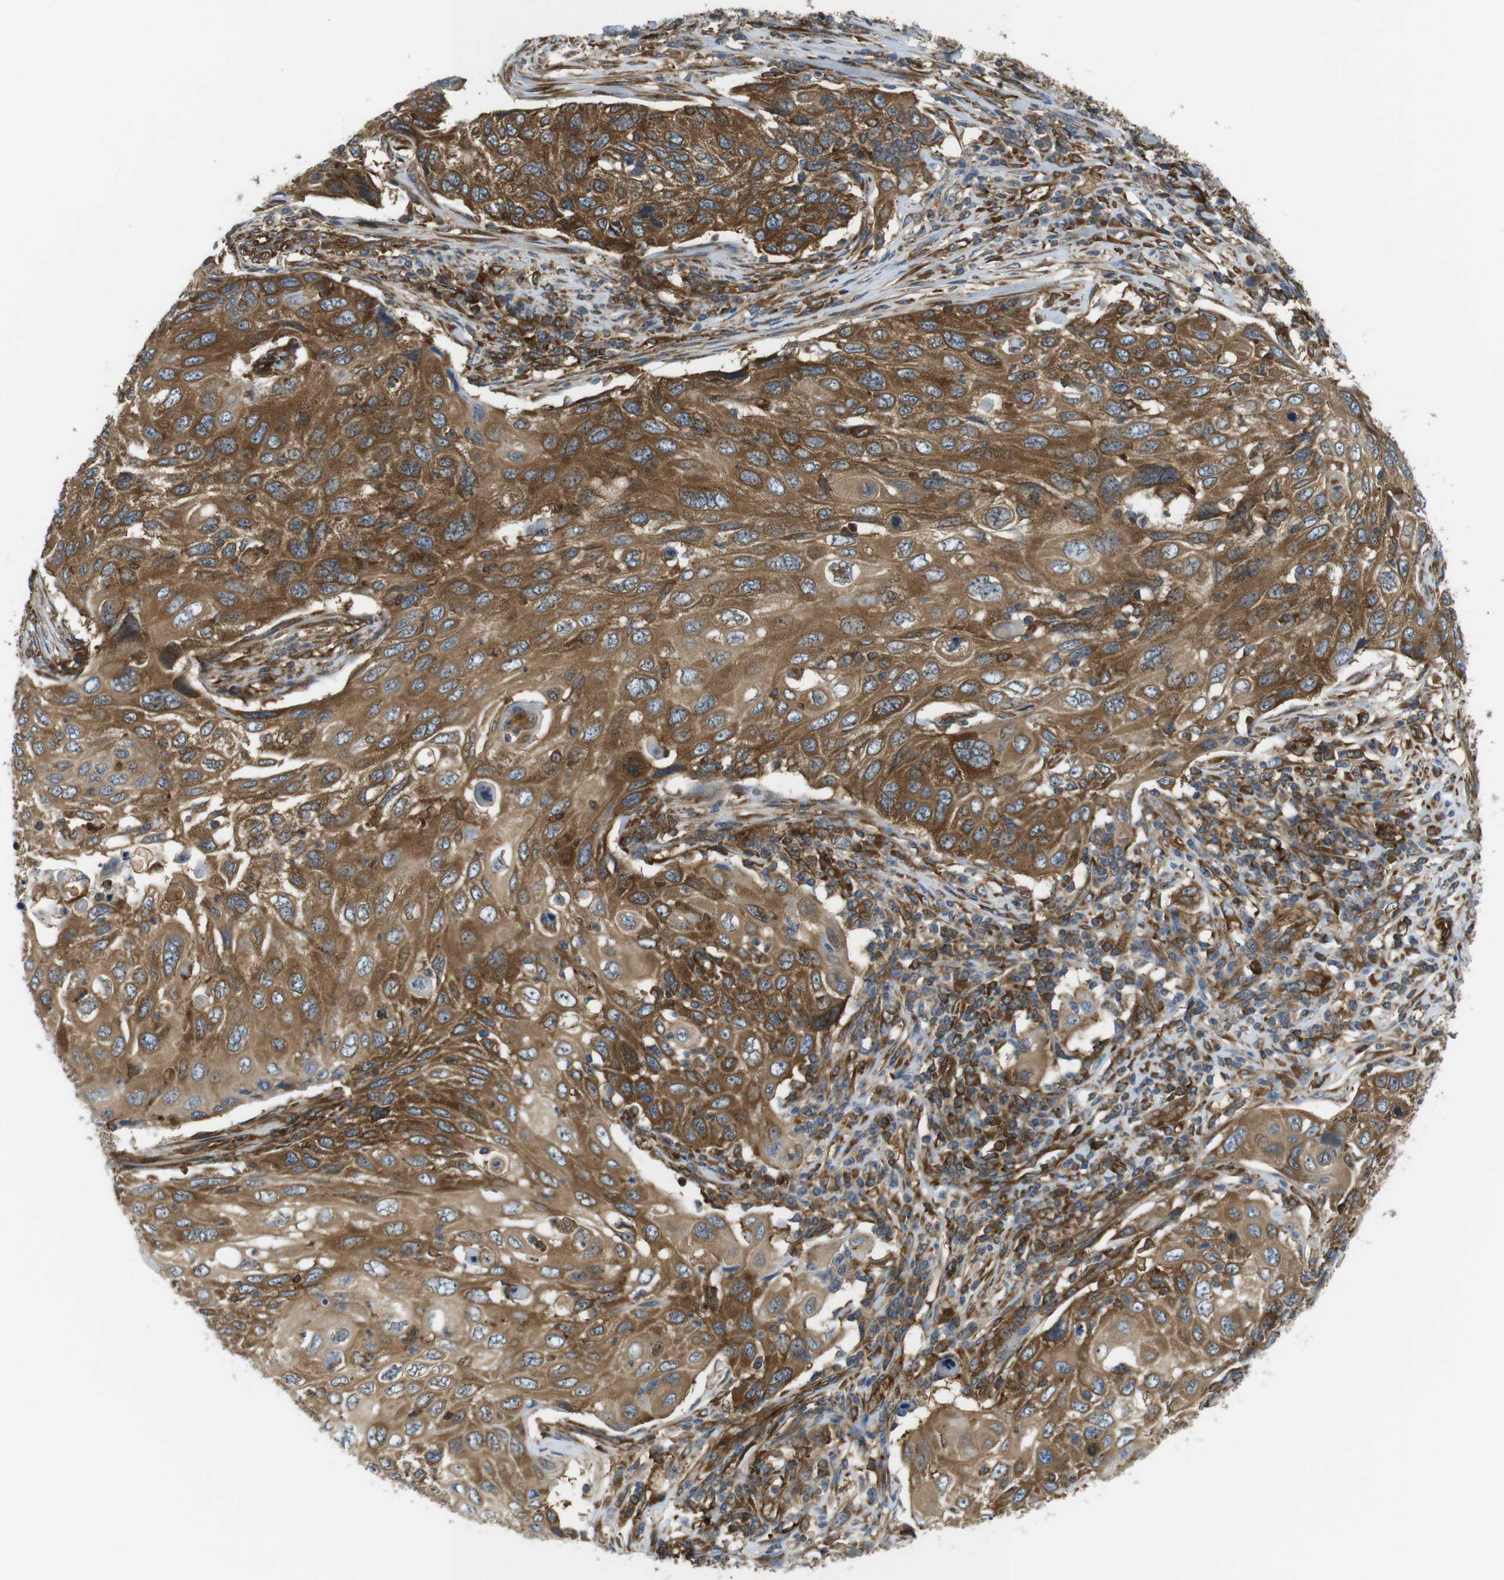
{"staining": {"intensity": "moderate", "quantity": ">75%", "location": "cytoplasmic/membranous"}, "tissue": "cervical cancer", "cell_type": "Tumor cells", "image_type": "cancer", "snomed": [{"axis": "morphology", "description": "Squamous cell carcinoma, NOS"}, {"axis": "topography", "description": "Cervix"}], "caption": "Immunohistochemical staining of cervical cancer shows medium levels of moderate cytoplasmic/membranous staining in about >75% of tumor cells. (DAB (3,3'-diaminobenzidine) = brown stain, brightfield microscopy at high magnification).", "gene": "TSC1", "patient": {"sex": "female", "age": 70}}